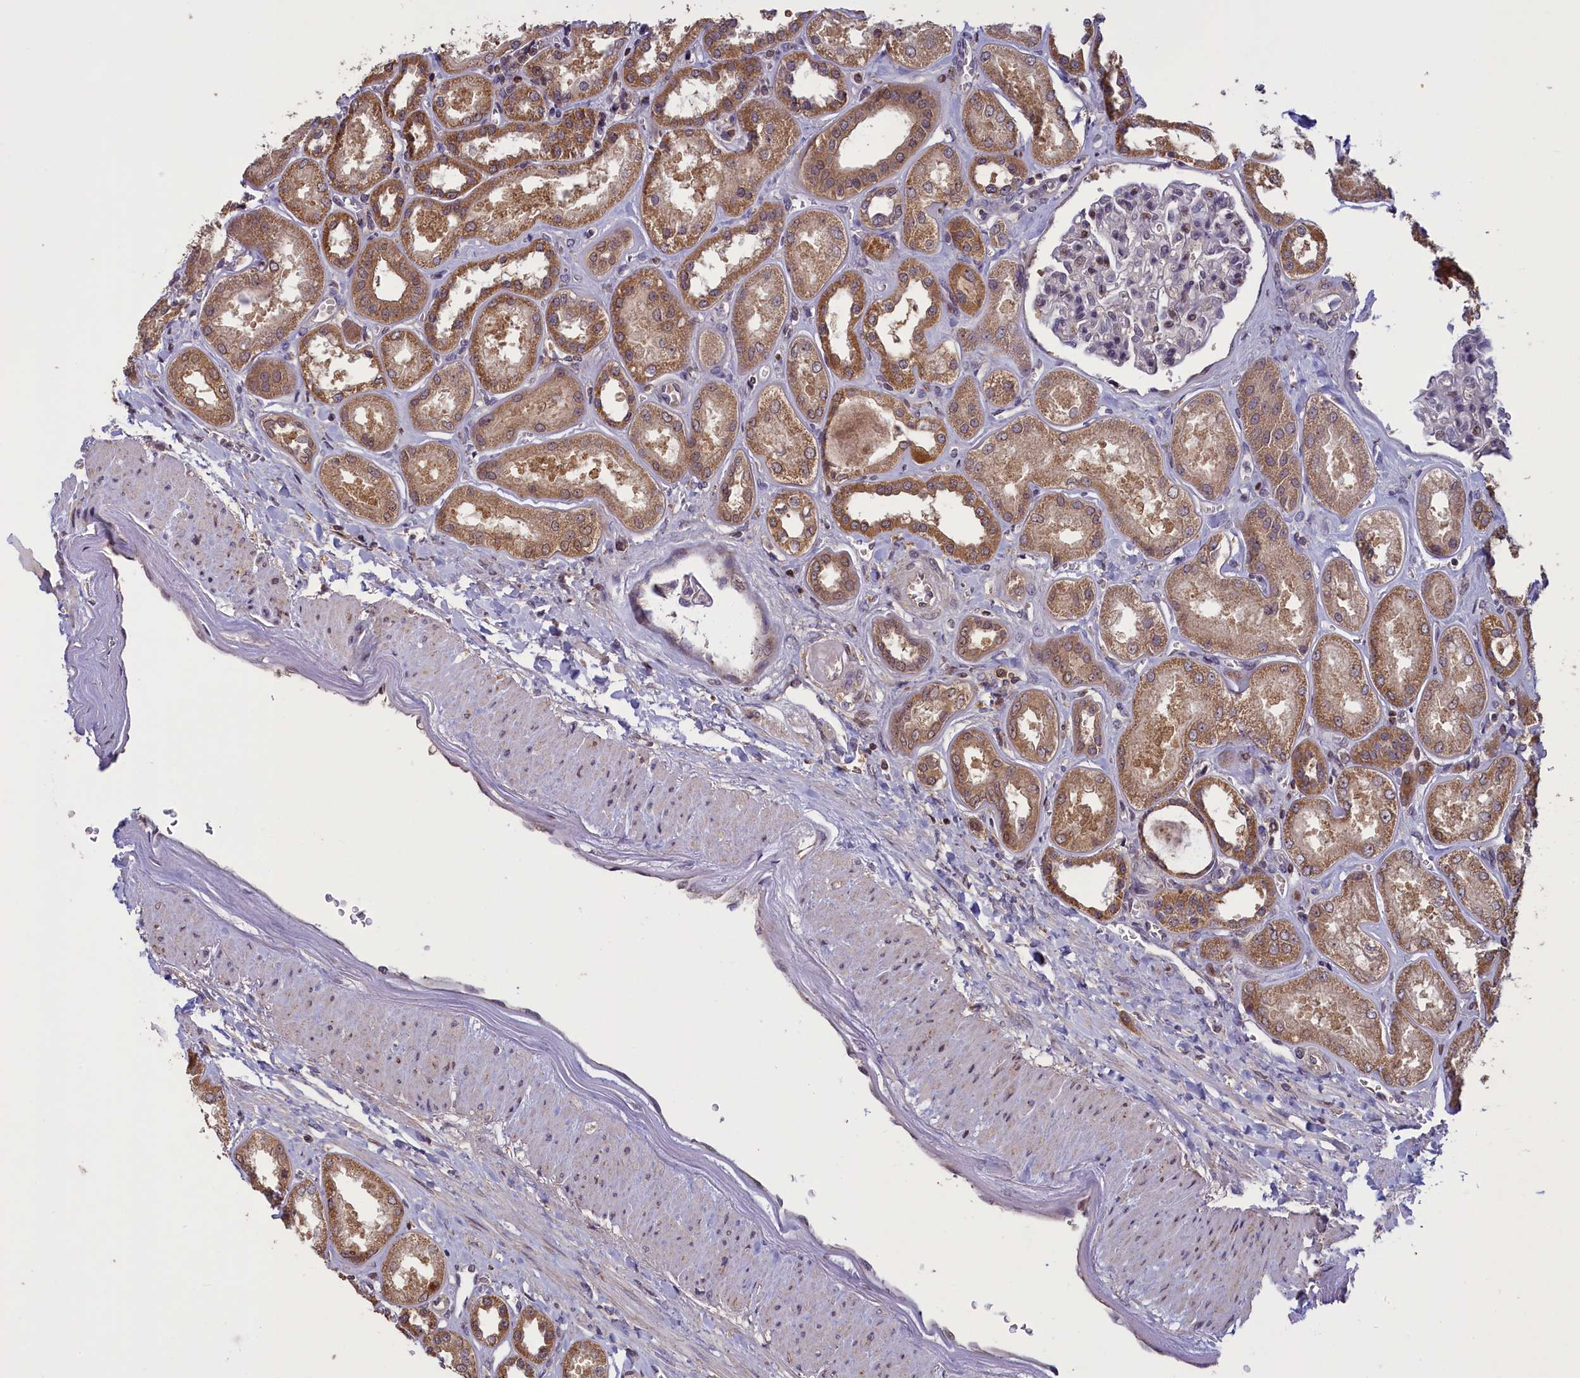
{"staining": {"intensity": "moderate", "quantity": "<25%", "location": "nuclear"}, "tissue": "kidney", "cell_type": "Cells in glomeruli", "image_type": "normal", "snomed": [{"axis": "morphology", "description": "Normal tissue, NOS"}, {"axis": "morphology", "description": "Adenocarcinoma, NOS"}, {"axis": "topography", "description": "Kidney"}], "caption": "Immunohistochemistry (DAB (3,3'-diaminobenzidine)) staining of normal human kidney displays moderate nuclear protein positivity in approximately <25% of cells in glomeruli. (Stains: DAB in brown, nuclei in blue, Microscopy: brightfield microscopy at high magnification).", "gene": "NUBP1", "patient": {"sex": "female", "age": 68}}